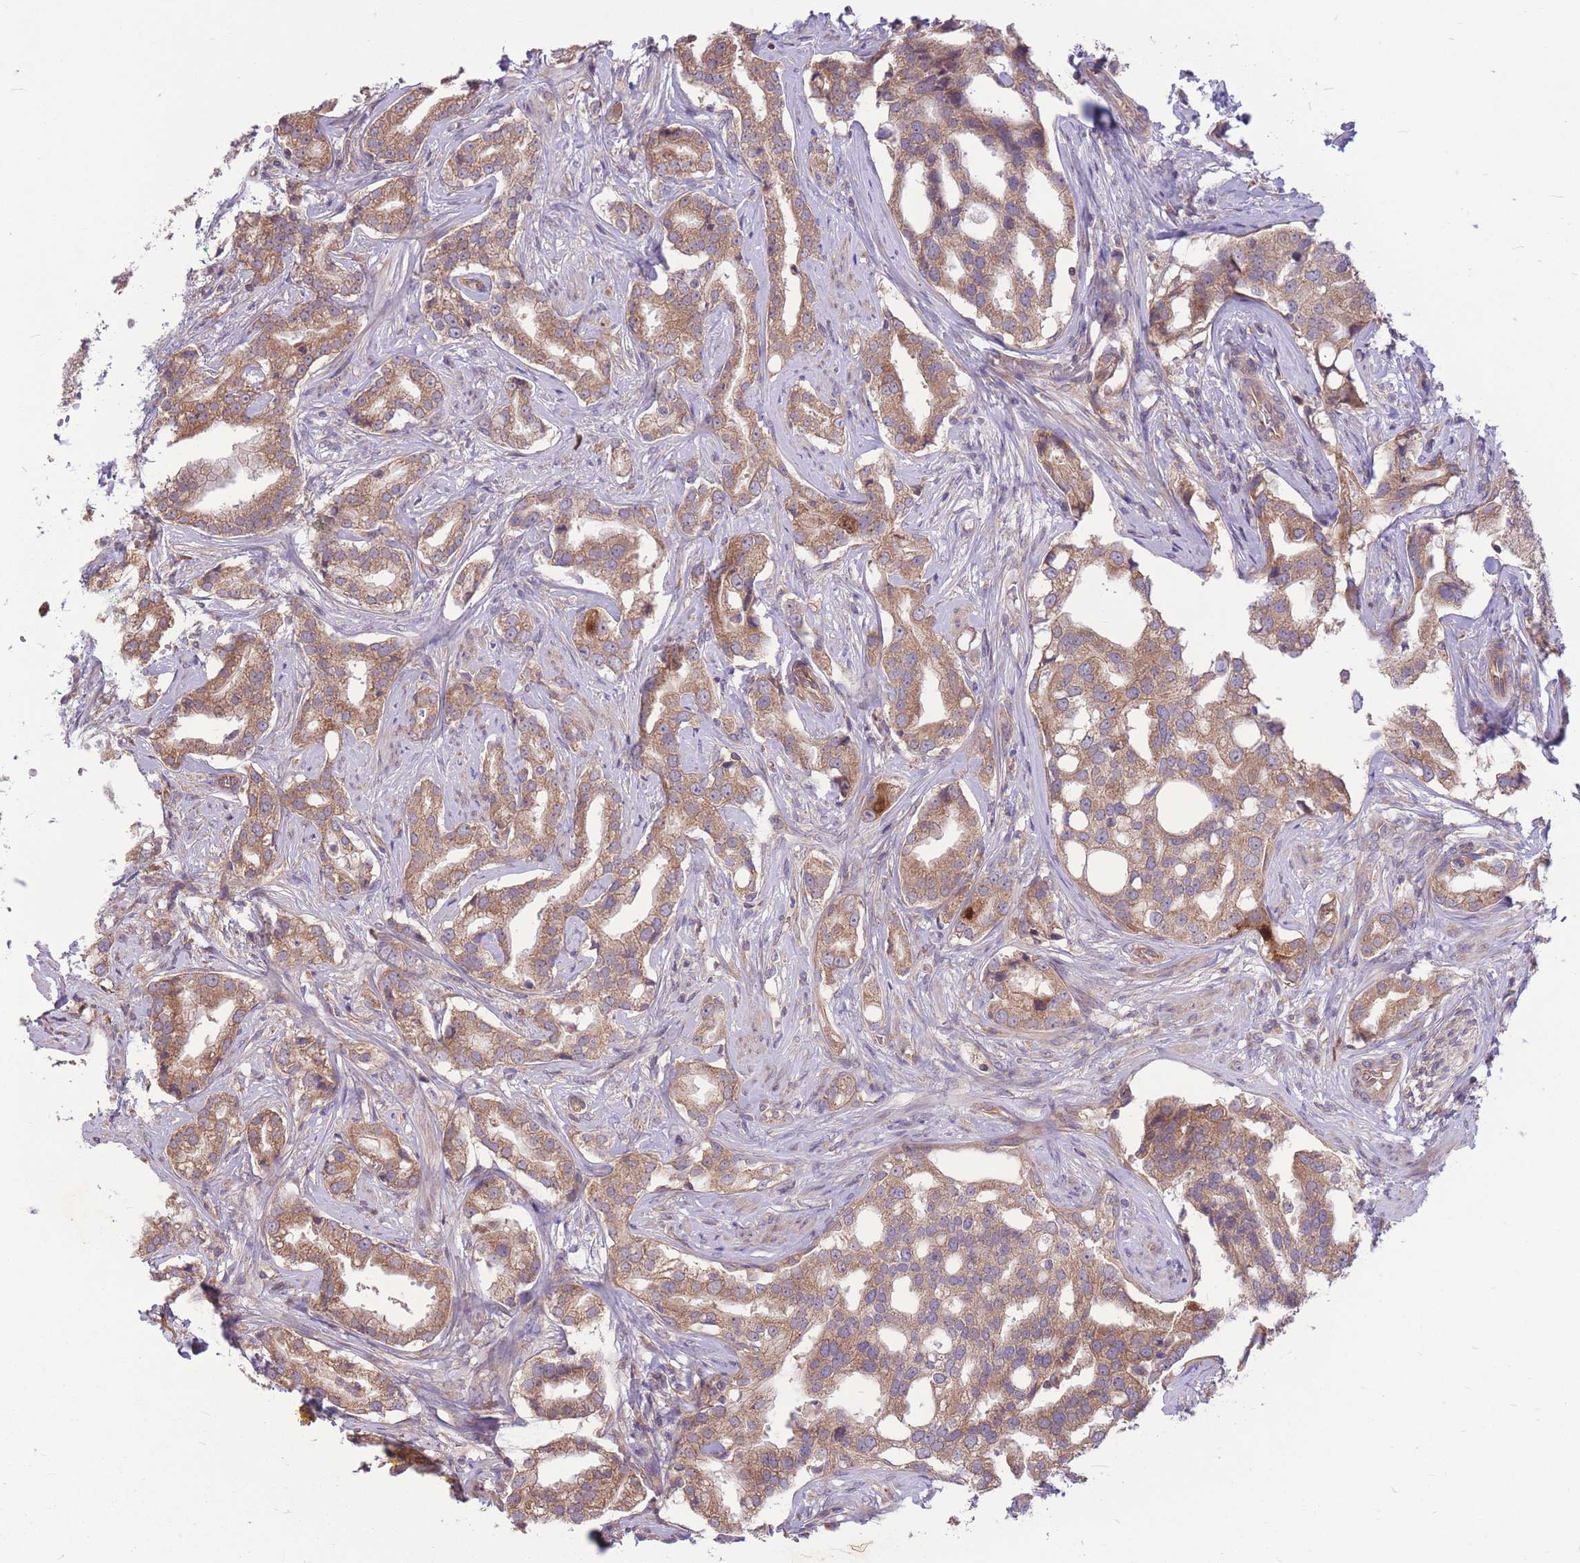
{"staining": {"intensity": "moderate", "quantity": ">75%", "location": "cytoplasmic/membranous"}, "tissue": "prostate cancer", "cell_type": "Tumor cells", "image_type": "cancer", "snomed": [{"axis": "morphology", "description": "Adenocarcinoma, High grade"}, {"axis": "topography", "description": "Prostate"}], "caption": "The immunohistochemical stain labels moderate cytoplasmic/membranous expression in tumor cells of adenocarcinoma (high-grade) (prostate) tissue.", "gene": "GMNN", "patient": {"sex": "male", "age": 67}}